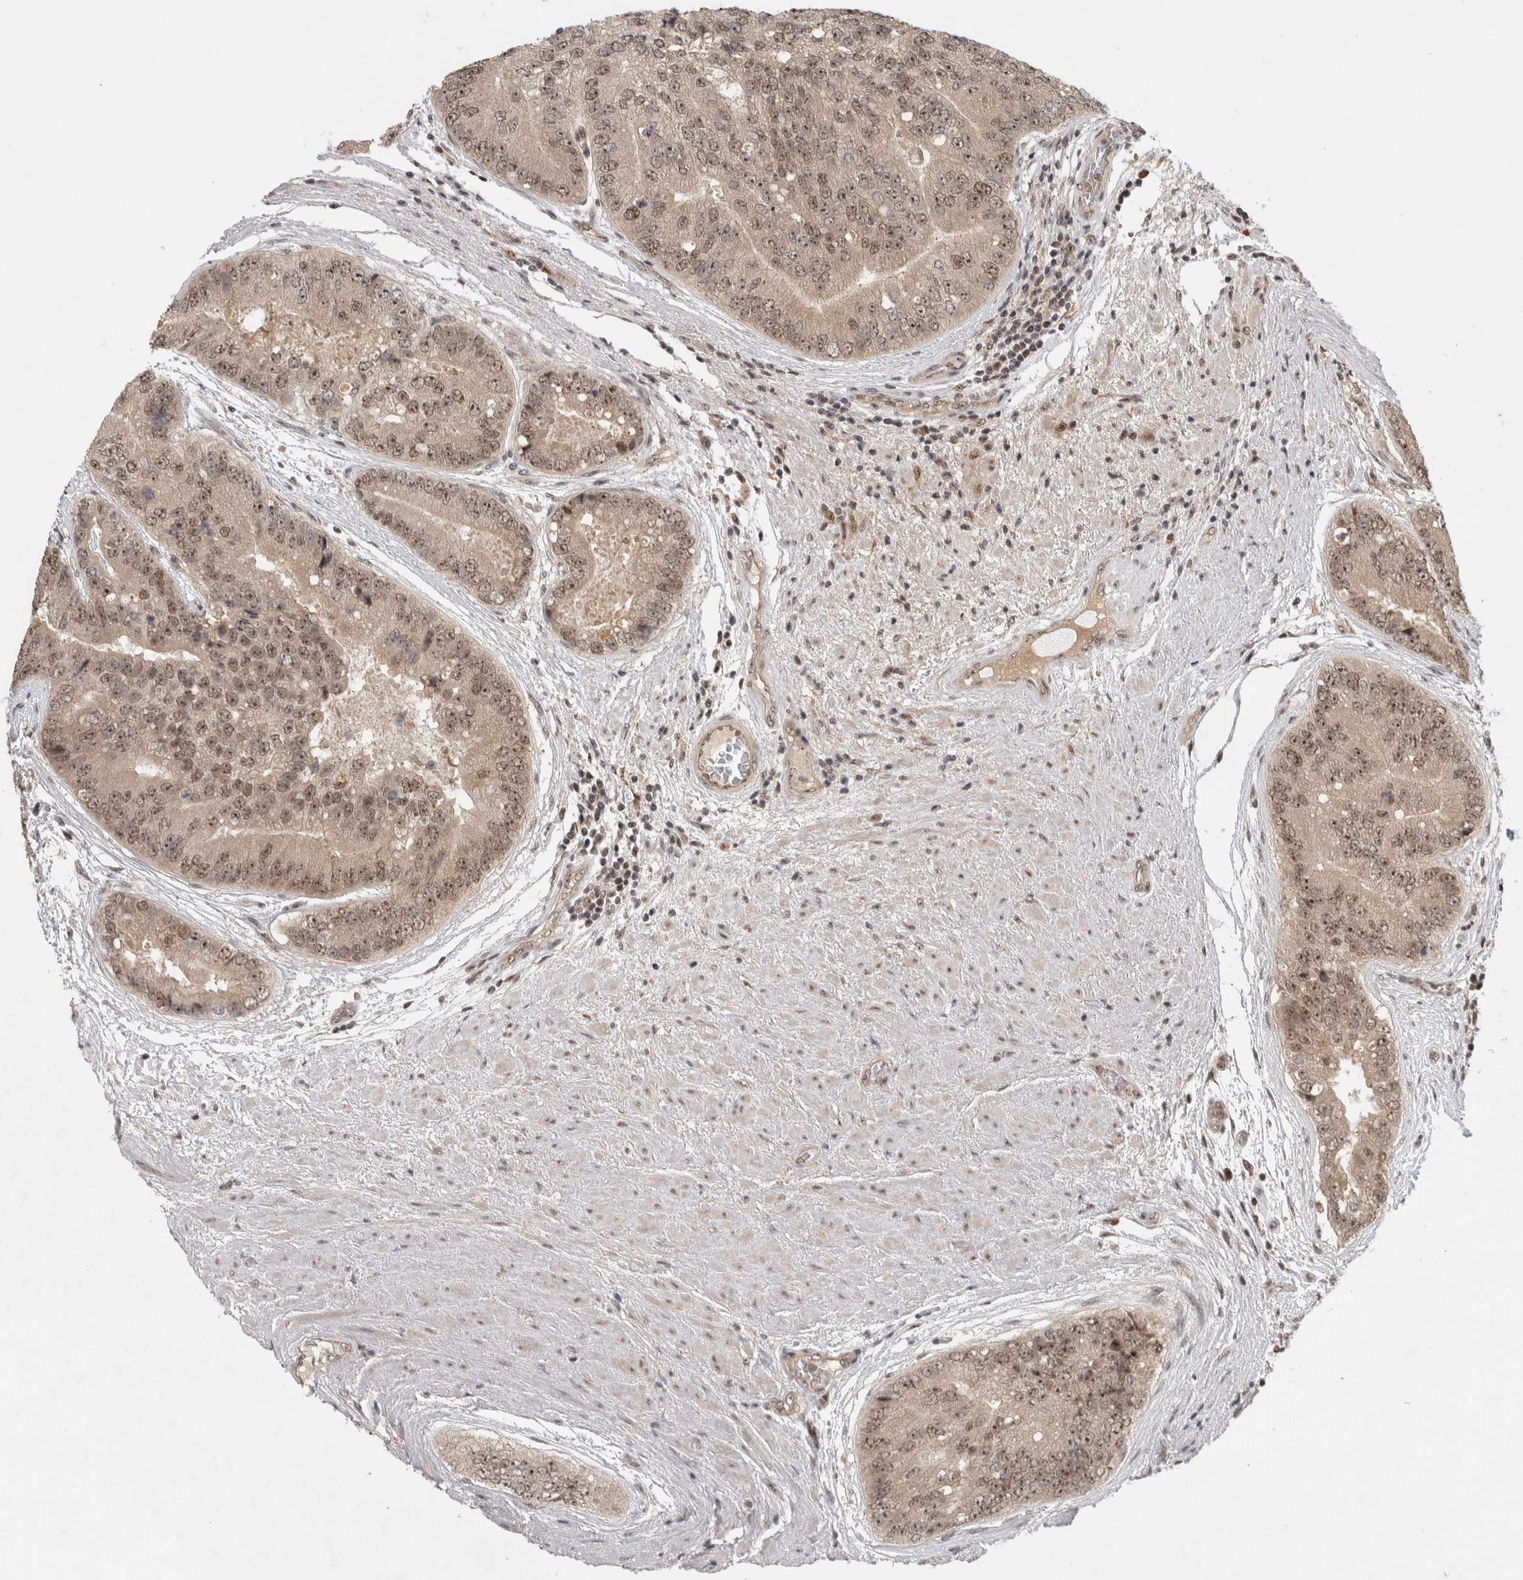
{"staining": {"intensity": "moderate", "quantity": ">75%", "location": "nuclear"}, "tissue": "prostate cancer", "cell_type": "Tumor cells", "image_type": "cancer", "snomed": [{"axis": "morphology", "description": "Adenocarcinoma, High grade"}, {"axis": "topography", "description": "Prostate"}], "caption": "Protein staining displays moderate nuclear staining in approximately >75% of tumor cells in adenocarcinoma (high-grade) (prostate). The protein is stained brown, and the nuclei are stained in blue (DAB IHC with brightfield microscopy, high magnification).", "gene": "MPHOSPH6", "patient": {"sex": "male", "age": 70}}